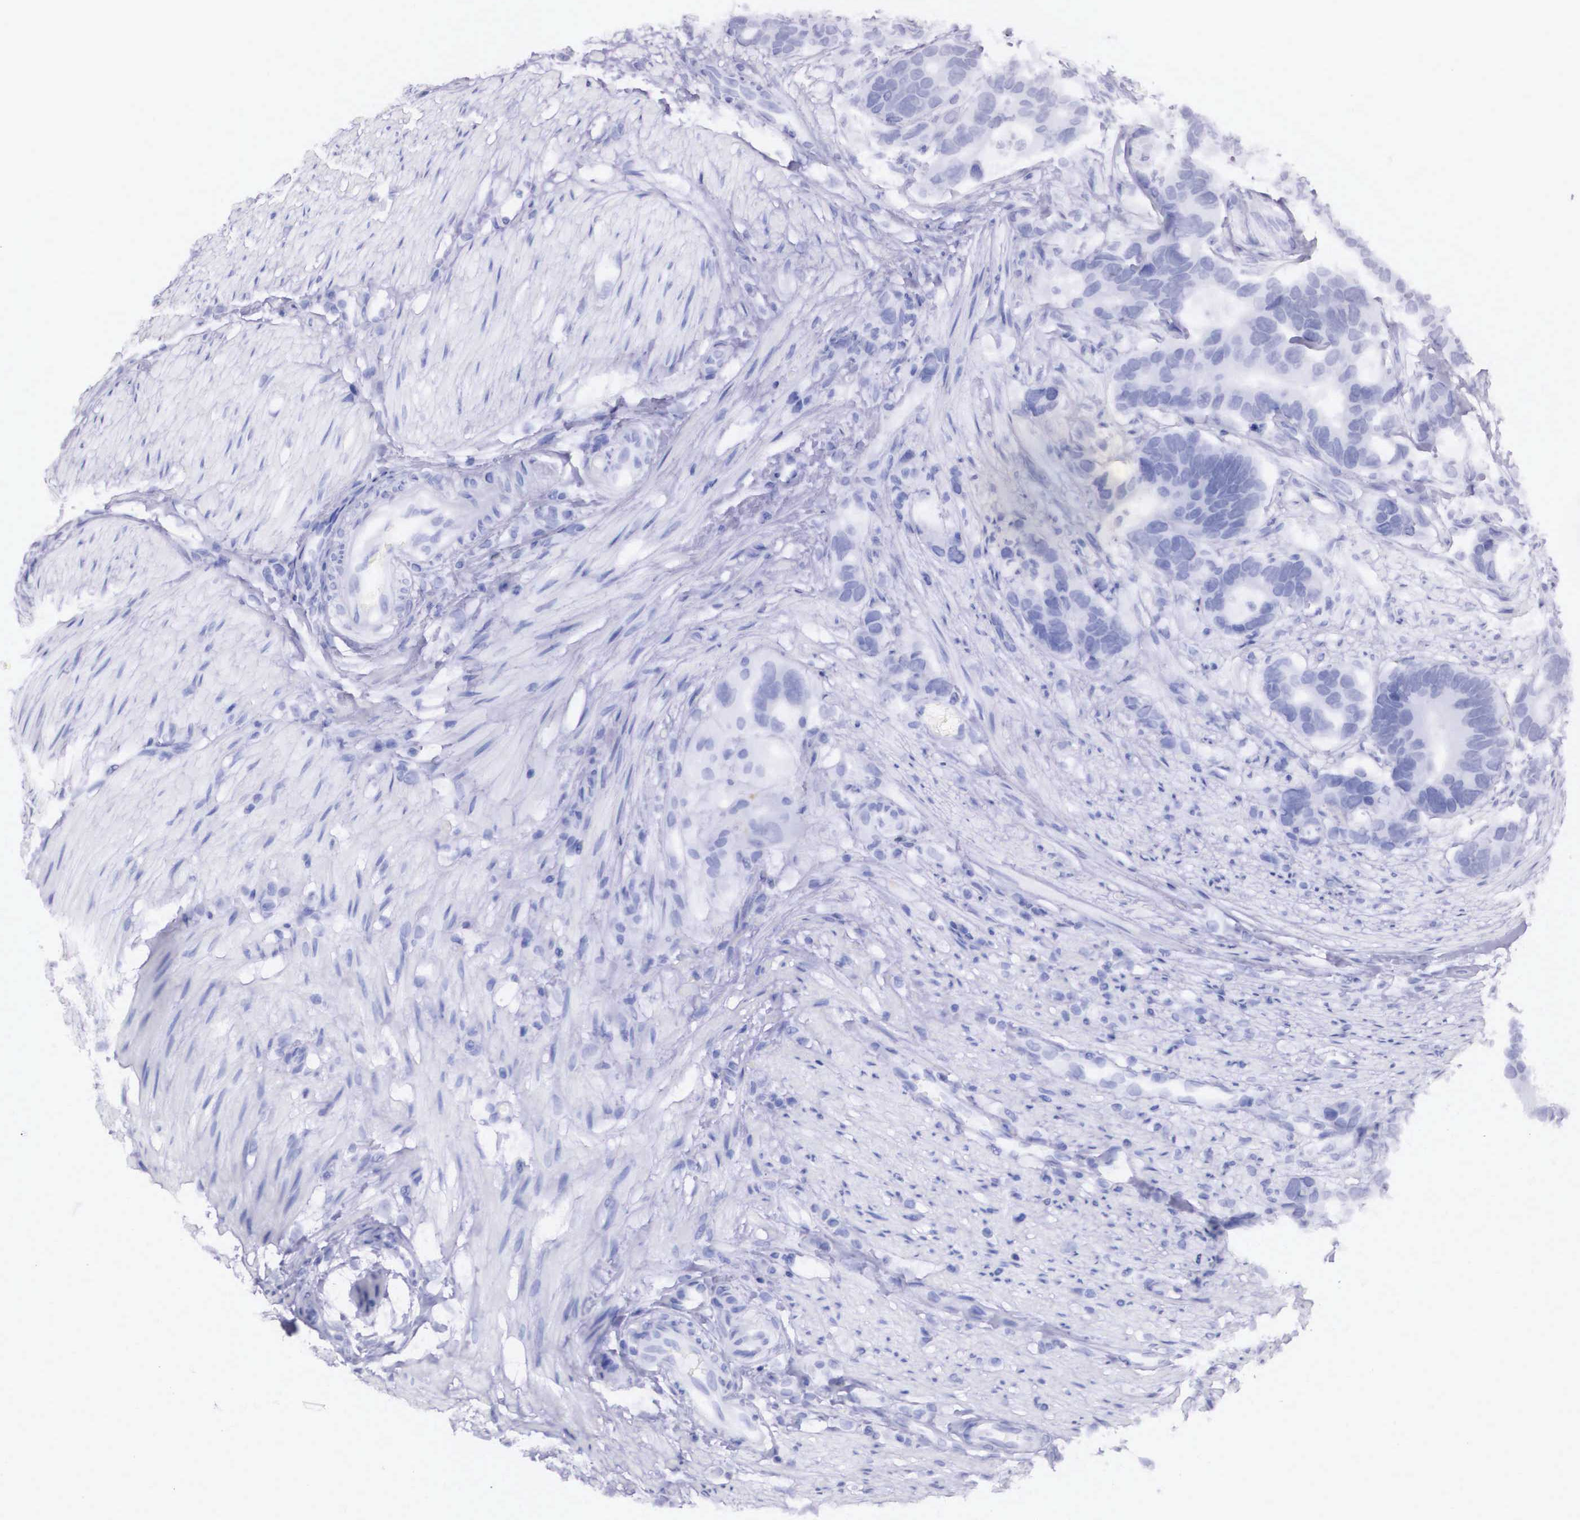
{"staining": {"intensity": "negative", "quantity": "none", "location": "none"}, "tissue": "colorectal cancer", "cell_type": "Tumor cells", "image_type": "cancer", "snomed": [{"axis": "morphology", "description": "Adenocarcinoma, NOS"}, {"axis": "topography", "description": "Colon"}], "caption": "A histopathology image of human adenocarcinoma (colorectal) is negative for staining in tumor cells. (Stains: DAB IHC with hematoxylin counter stain, Microscopy: brightfield microscopy at high magnification).", "gene": "ETV6", "patient": {"sex": "male", "age": 49}}